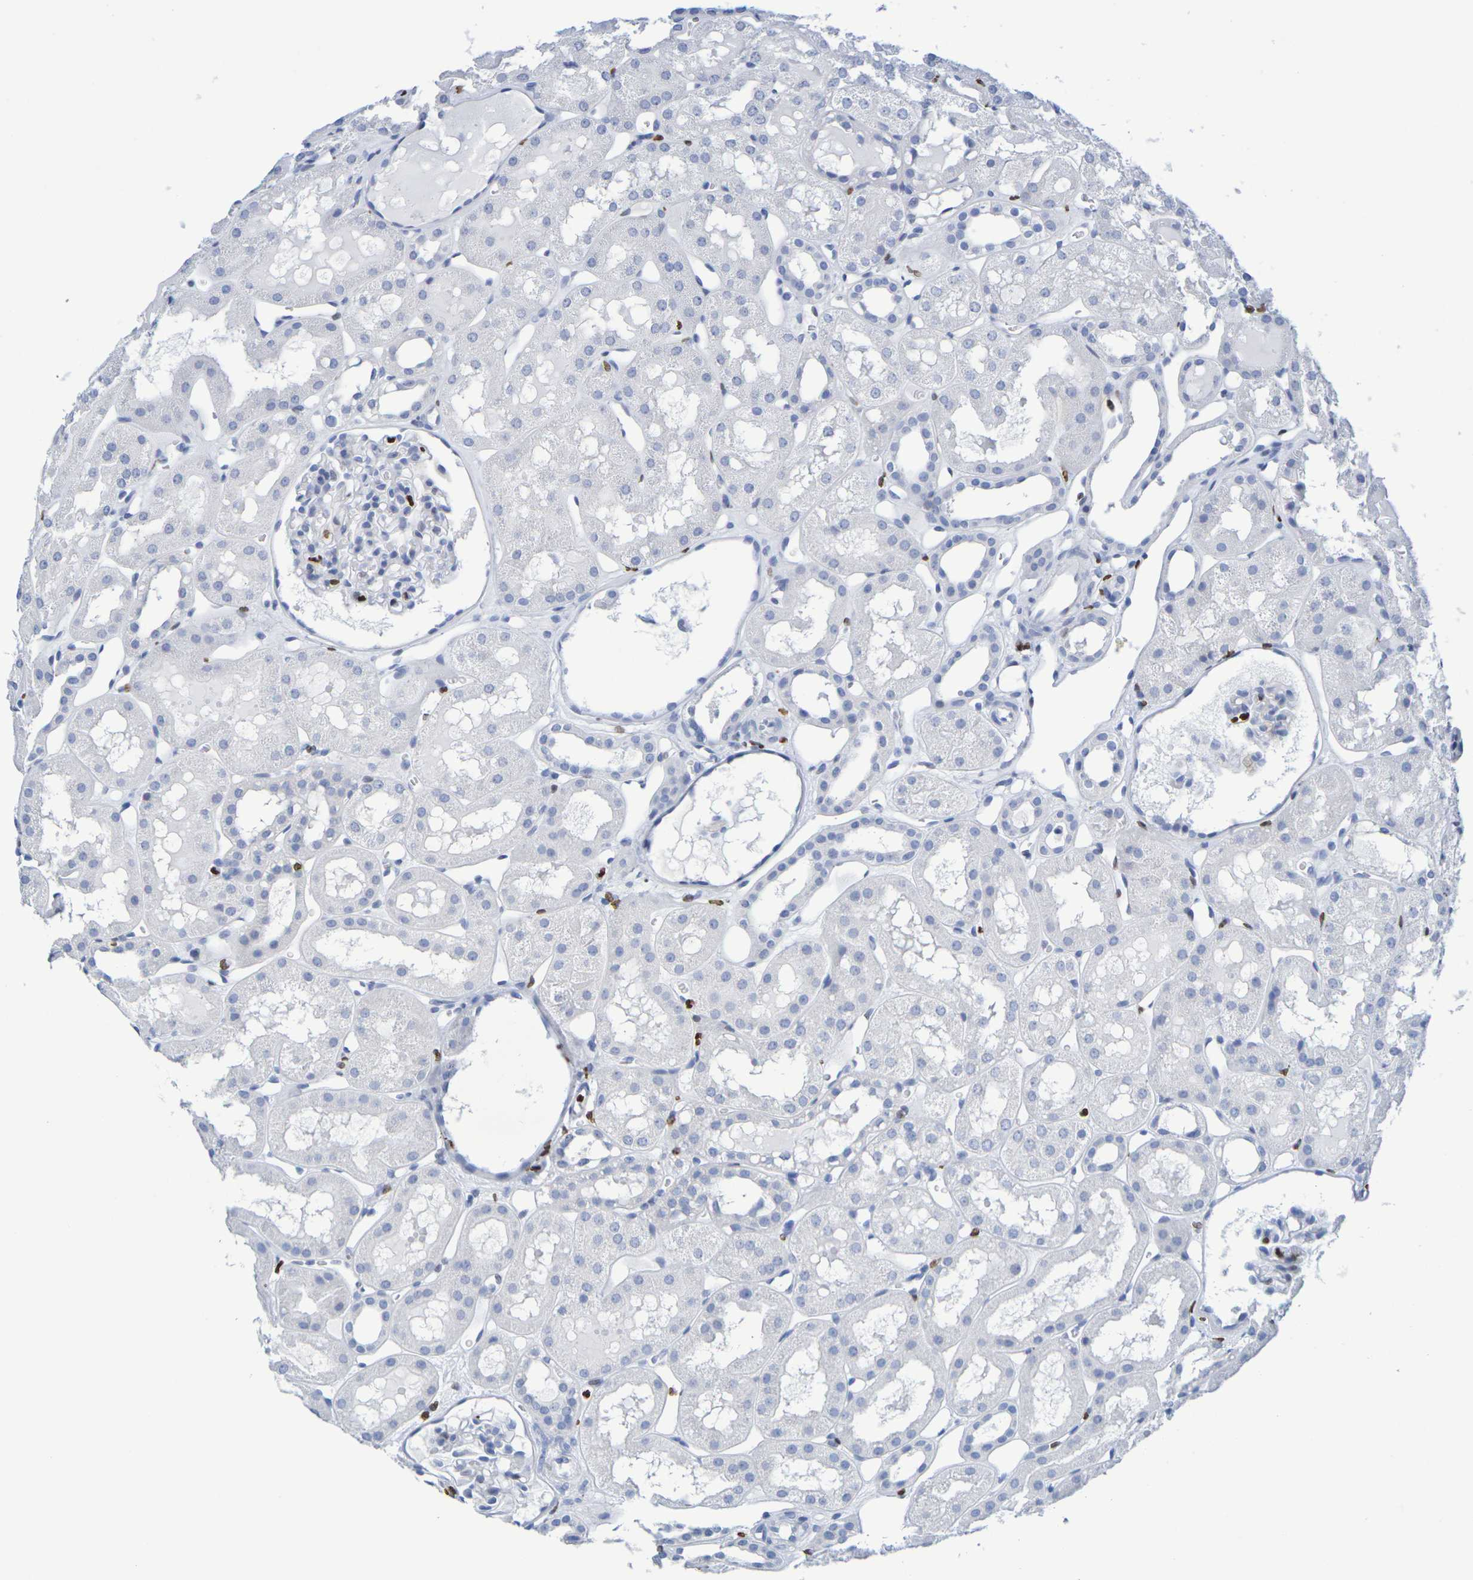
{"staining": {"intensity": "strong", "quantity": "<25%", "location": "nuclear"}, "tissue": "kidney", "cell_type": "Cells in glomeruli", "image_type": "normal", "snomed": [{"axis": "morphology", "description": "Normal tissue, NOS"}, {"axis": "topography", "description": "Kidney"}, {"axis": "topography", "description": "Urinary bladder"}], "caption": "The immunohistochemical stain highlights strong nuclear positivity in cells in glomeruli of unremarkable kidney.", "gene": "H1", "patient": {"sex": "male", "age": 16}}